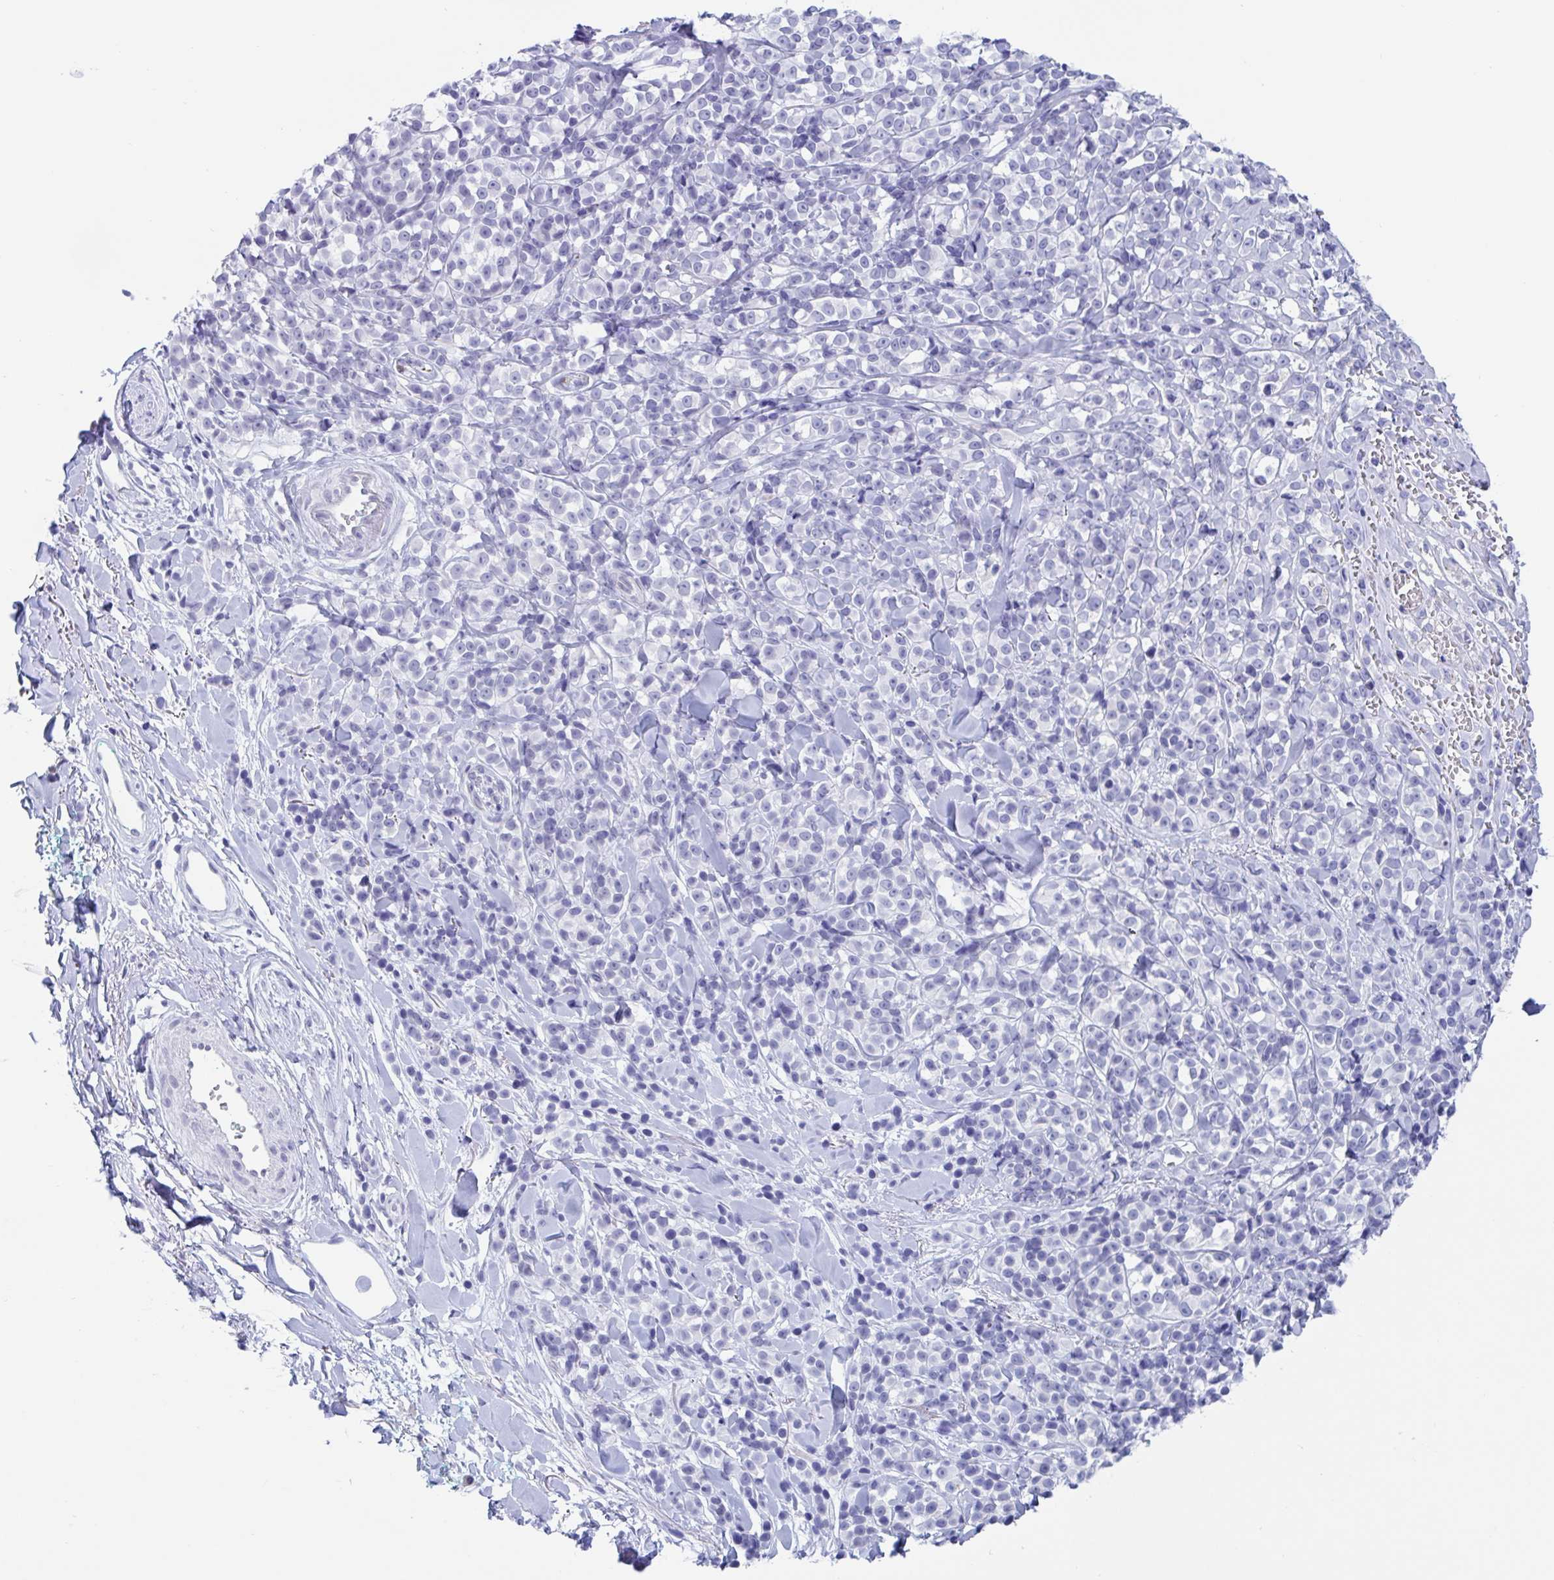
{"staining": {"intensity": "negative", "quantity": "none", "location": "none"}, "tissue": "melanoma", "cell_type": "Tumor cells", "image_type": "cancer", "snomed": [{"axis": "morphology", "description": "Malignant melanoma, NOS"}, {"axis": "topography", "description": "Skin"}], "caption": "Photomicrograph shows no protein expression in tumor cells of melanoma tissue.", "gene": "CDX4", "patient": {"sex": "male", "age": 85}}